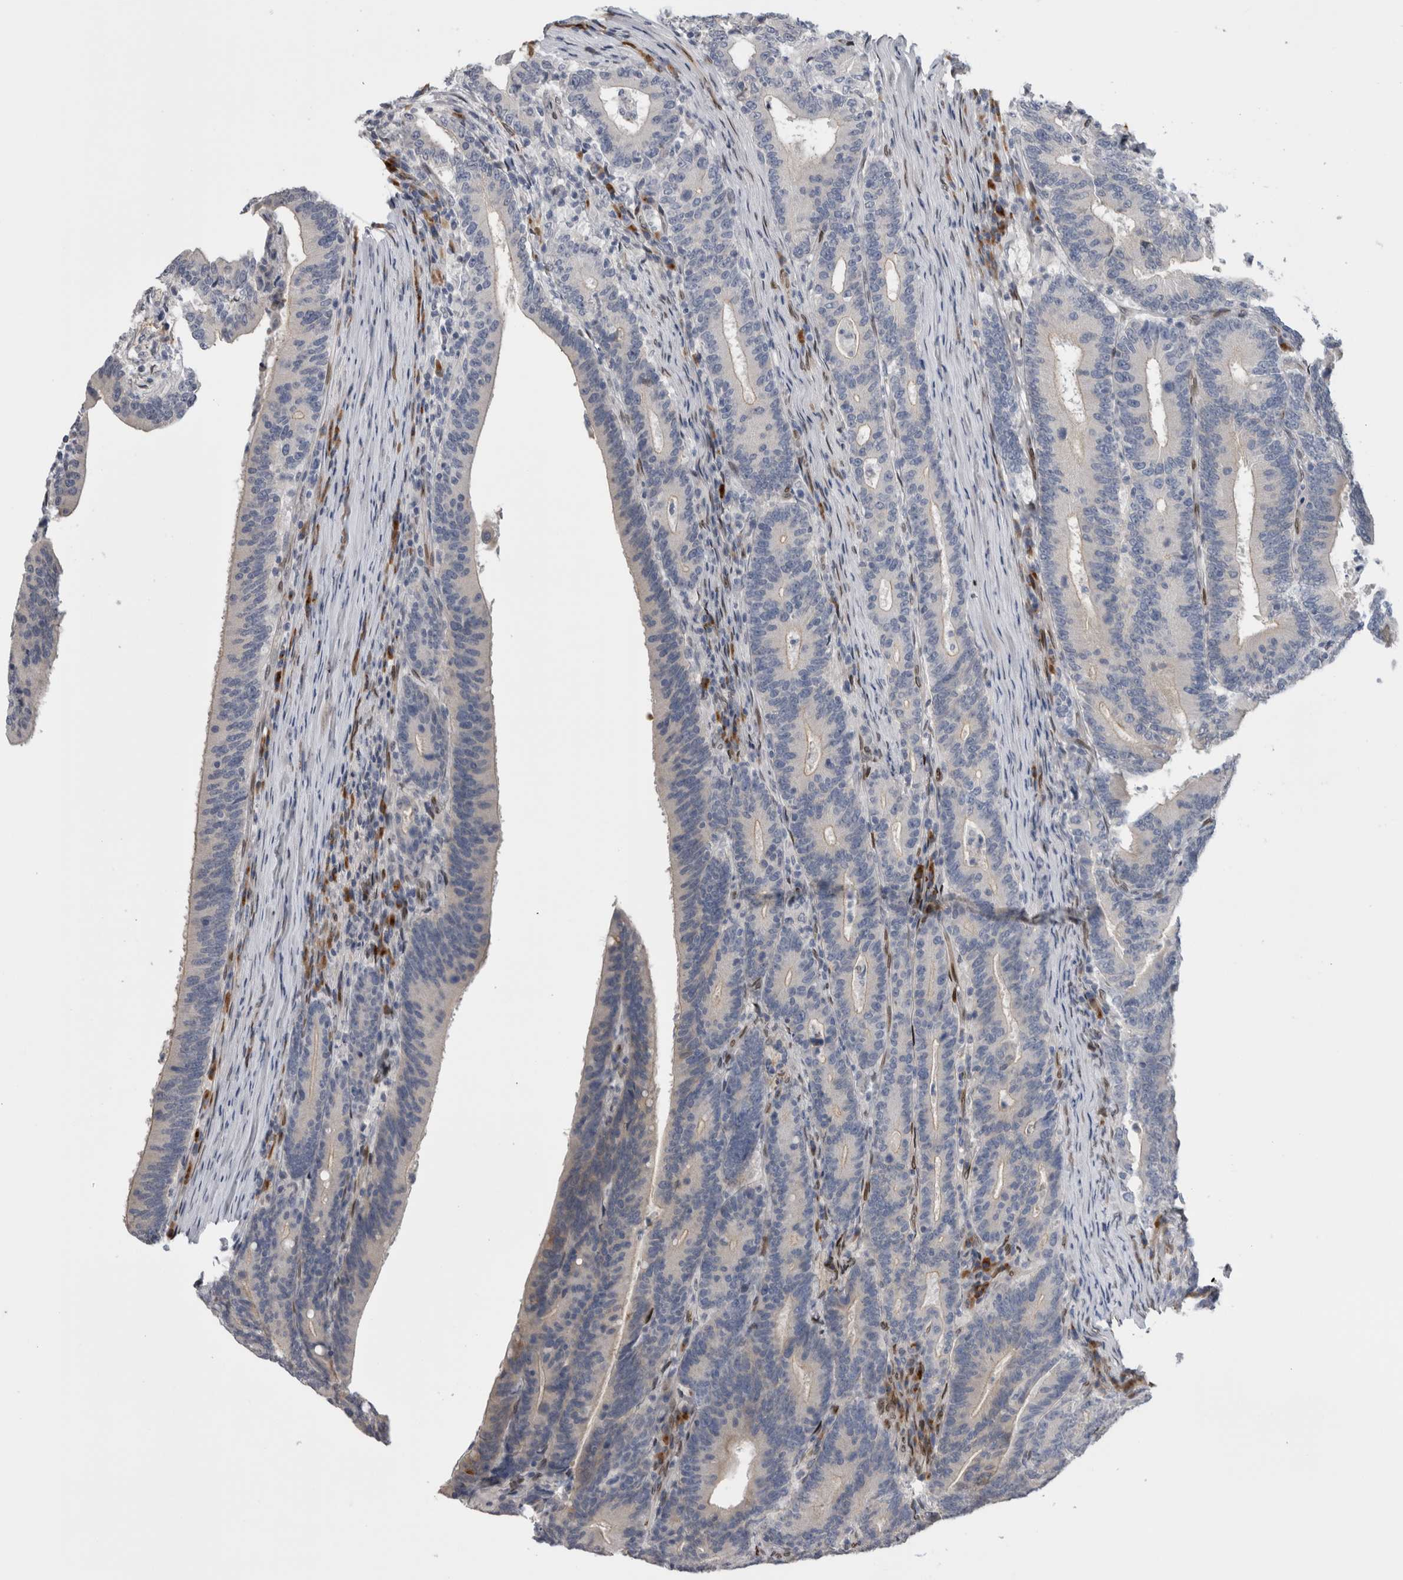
{"staining": {"intensity": "negative", "quantity": "none", "location": "none"}, "tissue": "colorectal cancer", "cell_type": "Tumor cells", "image_type": "cancer", "snomed": [{"axis": "morphology", "description": "Adenocarcinoma, NOS"}, {"axis": "topography", "description": "Colon"}], "caption": "Protein analysis of colorectal cancer (adenocarcinoma) reveals no significant positivity in tumor cells.", "gene": "DMTN", "patient": {"sex": "female", "age": 66}}